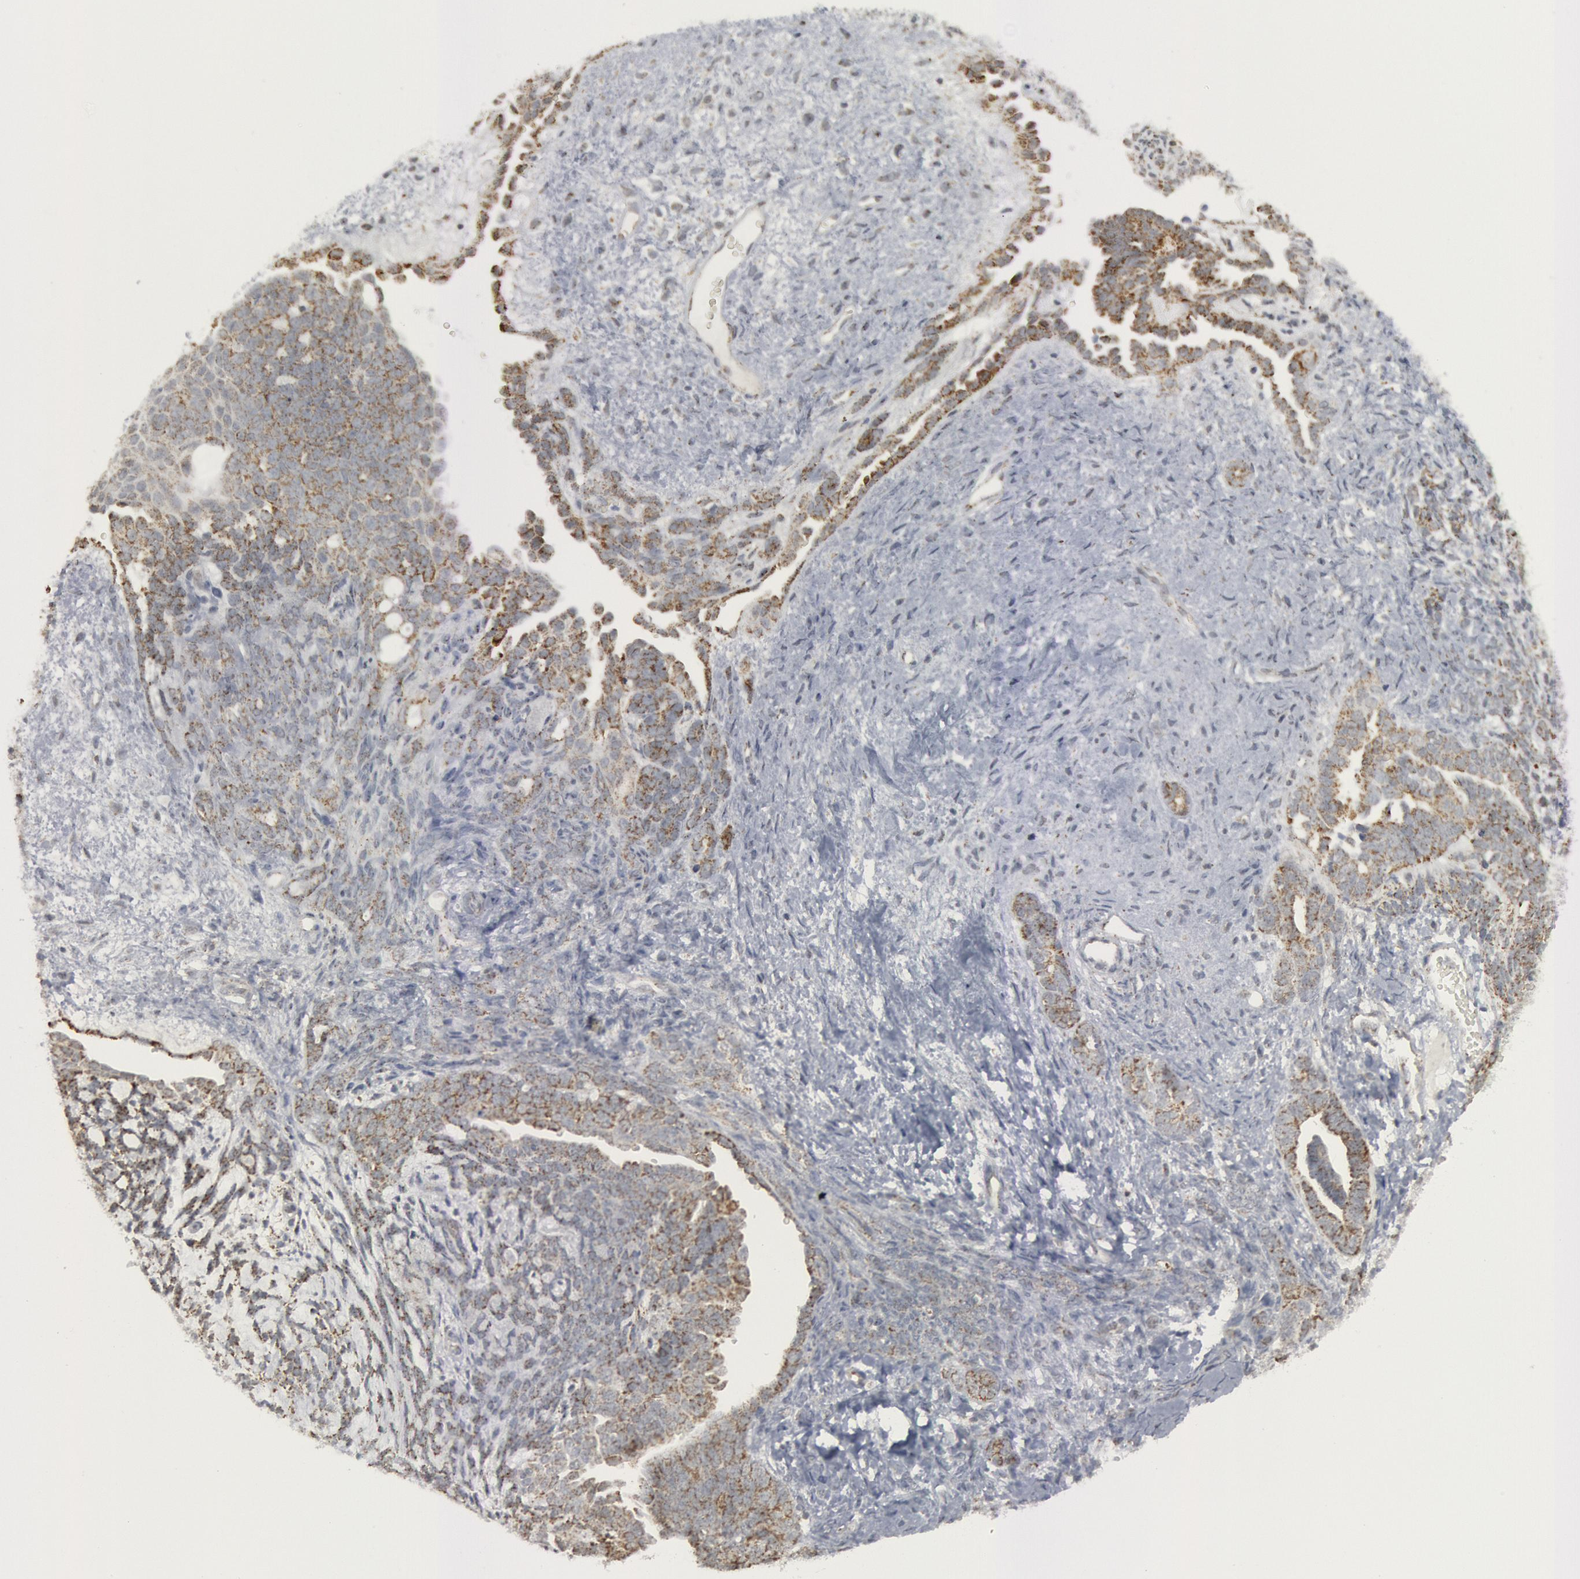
{"staining": {"intensity": "moderate", "quantity": "25%-75%", "location": "cytoplasmic/membranous"}, "tissue": "endometrial cancer", "cell_type": "Tumor cells", "image_type": "cancer", "snomed": [{"axis": "morphology", "description": "Neoplasm, malignant, NOS"}, {"axis": "topography", "description": "Endometrium"}], "caption": "Immunohistochemistry (IHC) photomicrograph of malignant neoplasm (endometrial) stained for a protein (brown), which reveals medium levels of moderate cytoplasmic/membranous expression in approximately 25%-75% of tumor cells.", "gene": "CASP9", "patient": {"sex": "female", "age": 74}}